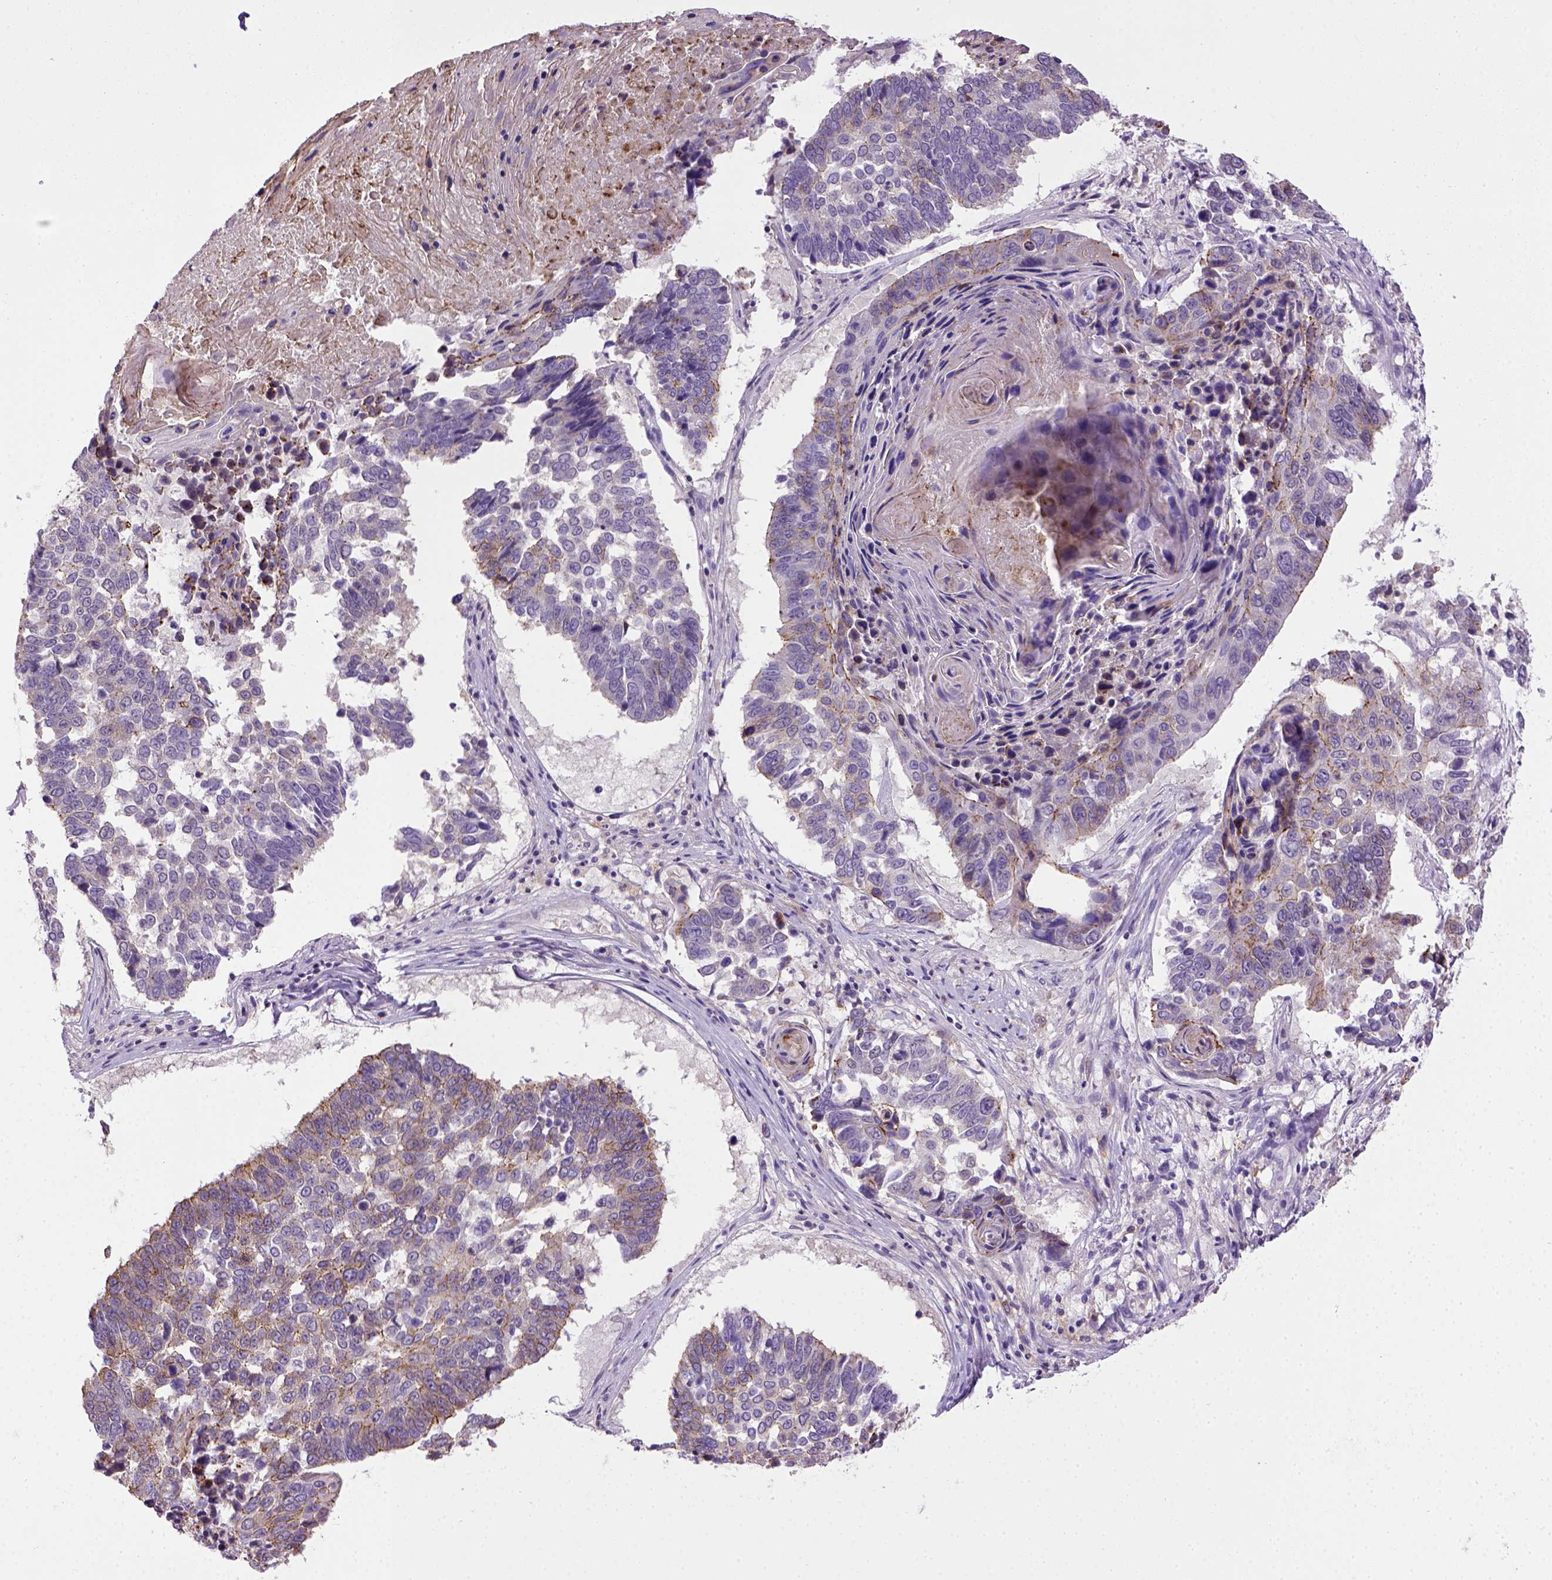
{"staining": {"intensity": "moderate", "quantity": "<25%", "location": "cytoplasmic/membranous"}, "tissue": "lung cancer", "cell_type": "Tumor cells", "image_type": "cancer", "snomed": [{"axis": "morphology", "description": "Squamous cell carcinoma, NOS"}, {"axis": "topography", "description": "Lung"}], "caption": "Lung cancer stained with immunohistochemistry exhibits moderate cytoplasmic/membranous expression in about <25% of tumor cells.", "gene": "CDH1", "patient": {"sex": "male", "age": 73}}